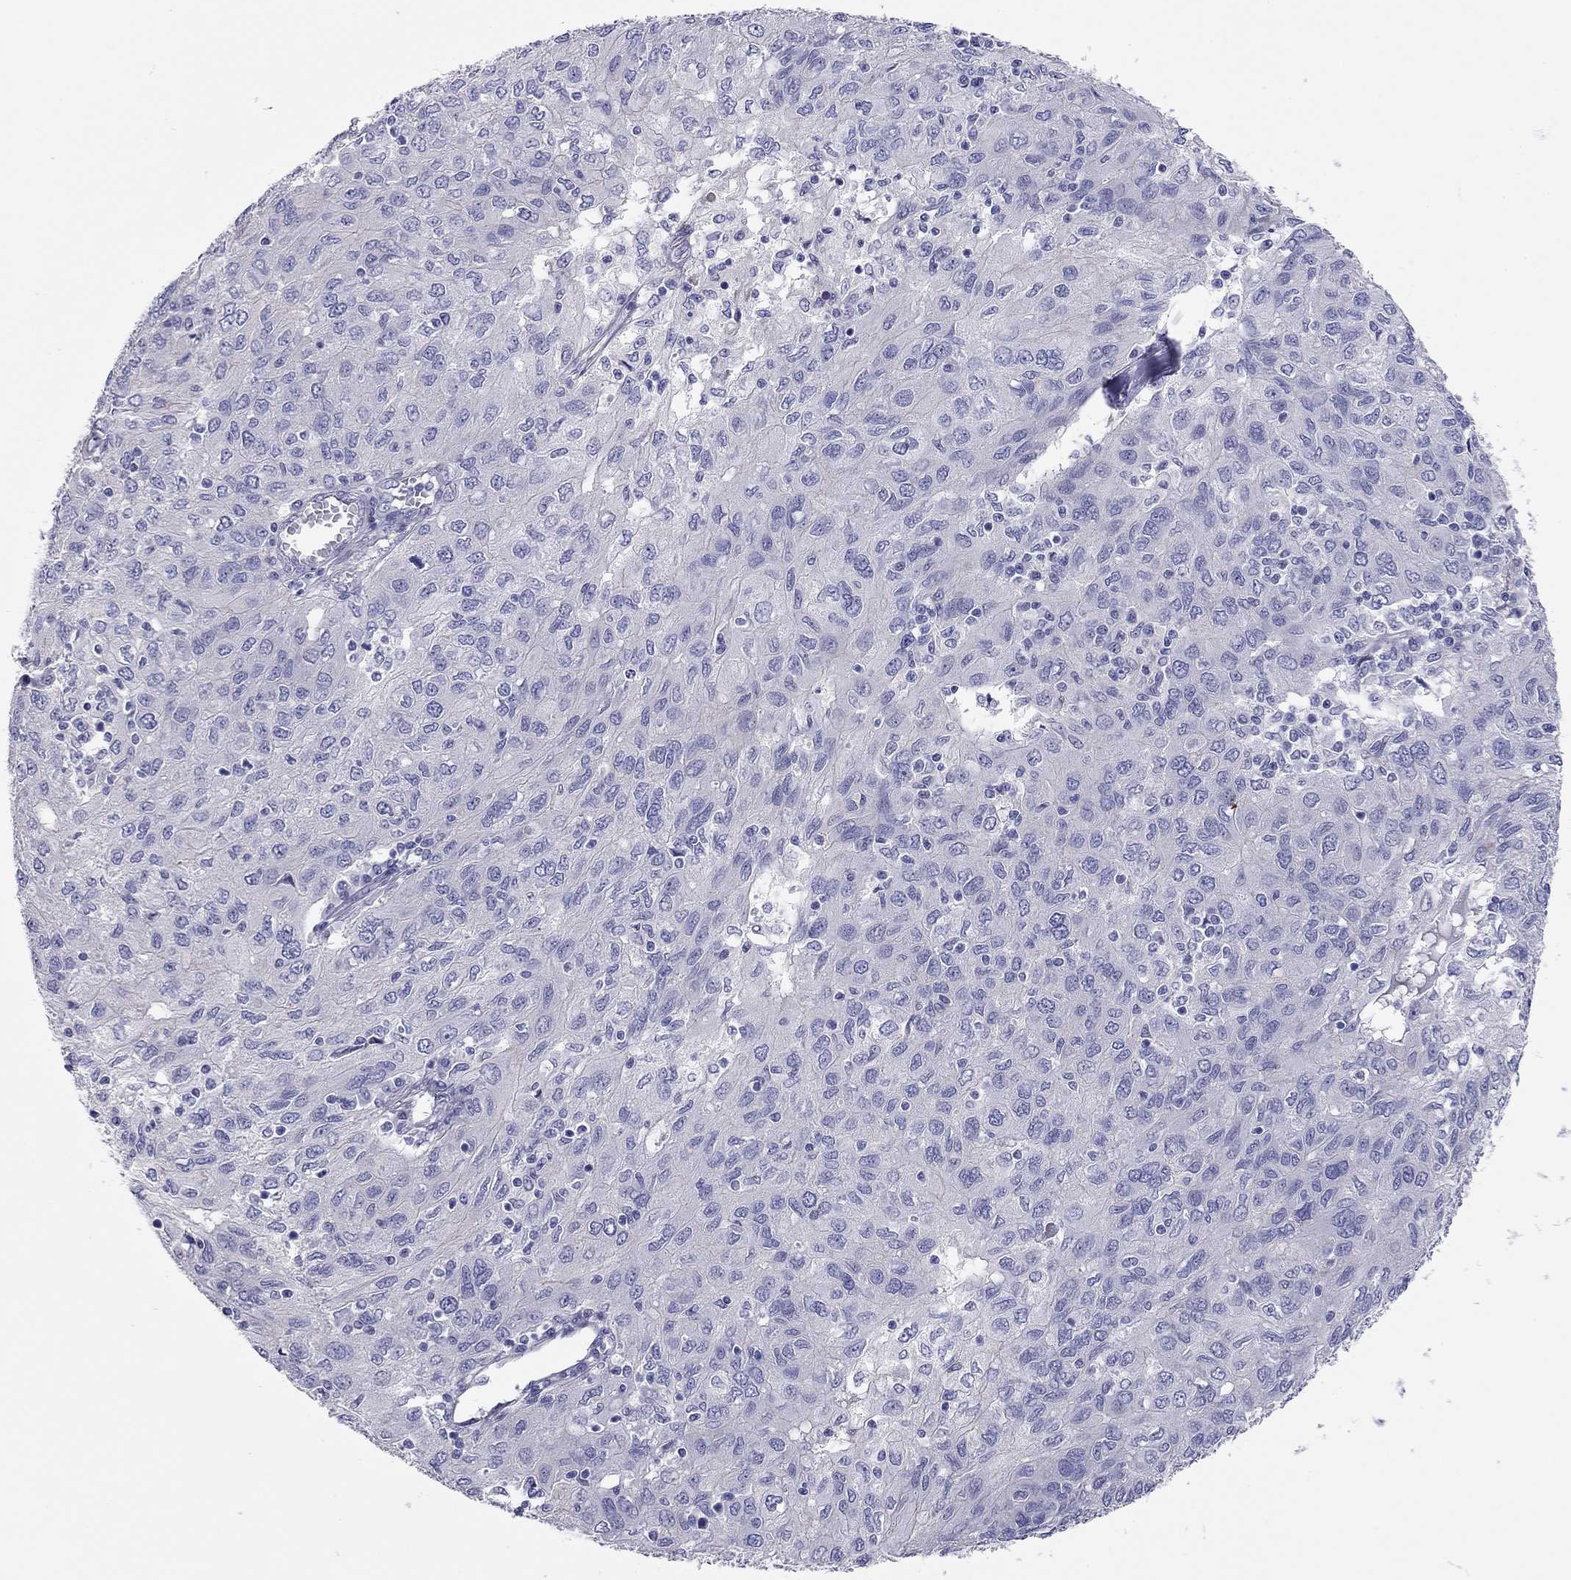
{"staining": {"intensity": "negative", "quantity": "none", "location": "none"}, "tissue": "ovarian cancer", "cell_type": "Tumor cells", "image_type": "cancer", "snomed": [{"axis": "morphology", "description": "Carcinoma, endometroid"}, {"axis": "topography", "description": "Ovary"}], "caption": "Immunohistochemical staining of human ovarian endometroid carcinoma displays no significant staining in tumor cells.", "gene": "SCARB1", "patient": {"sex": "female", "age": 50}}